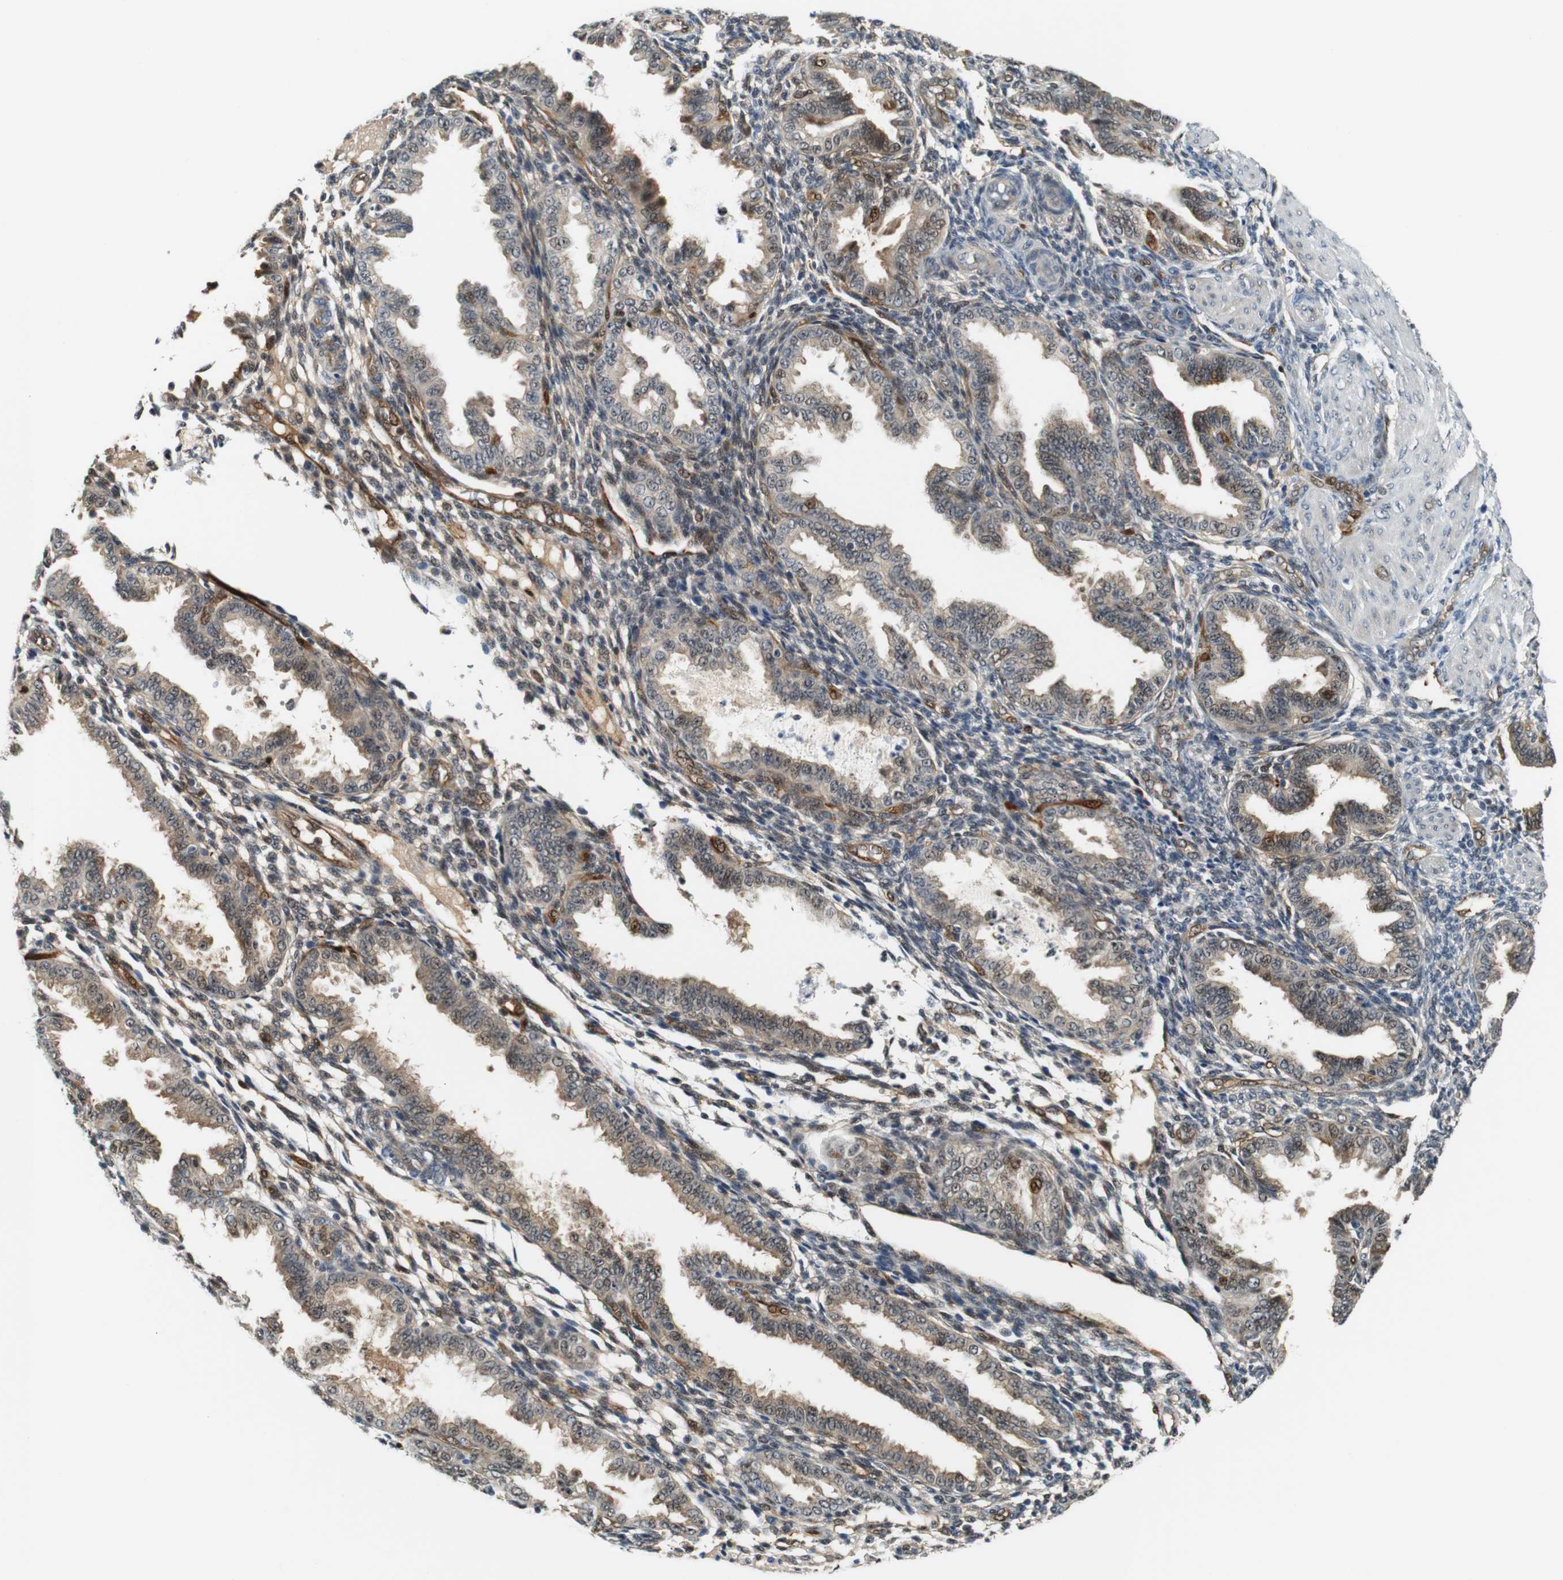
{"staining": {"intensity": "moderate", "quantity": "25%-75%", "location": "cytoplasmic/membranous,nuclear"}, "tissue": "endometrium", "cell_type": "Cells in endometrial stroma", "image_type": "normal", "snomed": [{"axis": "morphology", "description": "Normal tissue, NOS"}, {"axis": "topography", "description": "Endometrium"}], "caption": "This photomicrograph demonstrates IHC staining of normal endometrium, with medium moderate cytoplasmic/membranous,nuclear staining in about 25%-75% of cells in endometrial stroma.", "gene": "LXN", "patient": {"sex": "female", "age": 33}}